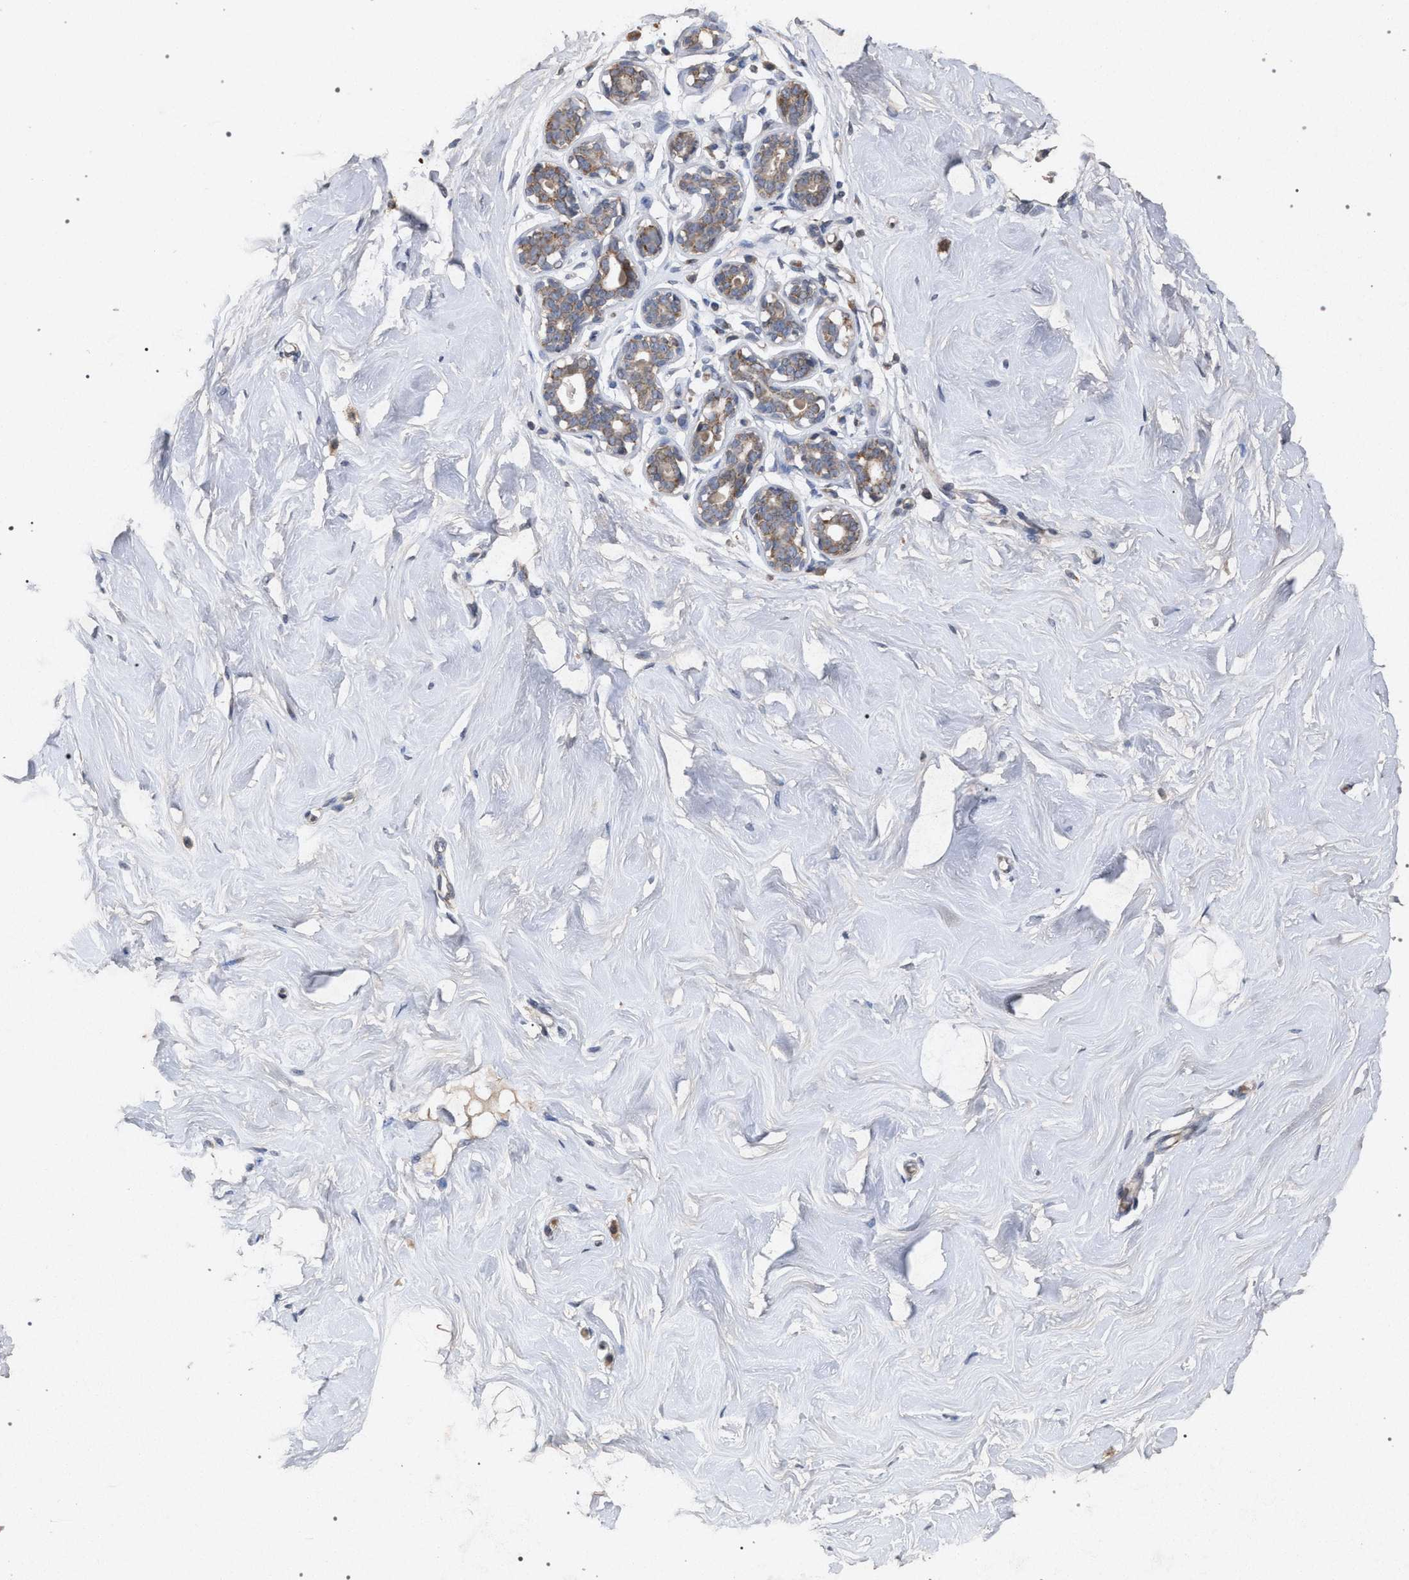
{"staining": {"intensity": "negative", "quantity": "none", "location": "none"}, "tissue": "breast", "cell_type": "Adipocytes", "image_type": "normal", "snomed": [{"axis": "morphology", "description": "Normal tissue, NOS"}, {"axis": "topography", "description": "Breast"}], "caption": "This is a micrograph of immunohistochemistry staining of unremarkable breast, which shows no positivity in adipocytes.", "gene": "PKD2L1", "patient": {"sex": "female", "age": 23}}